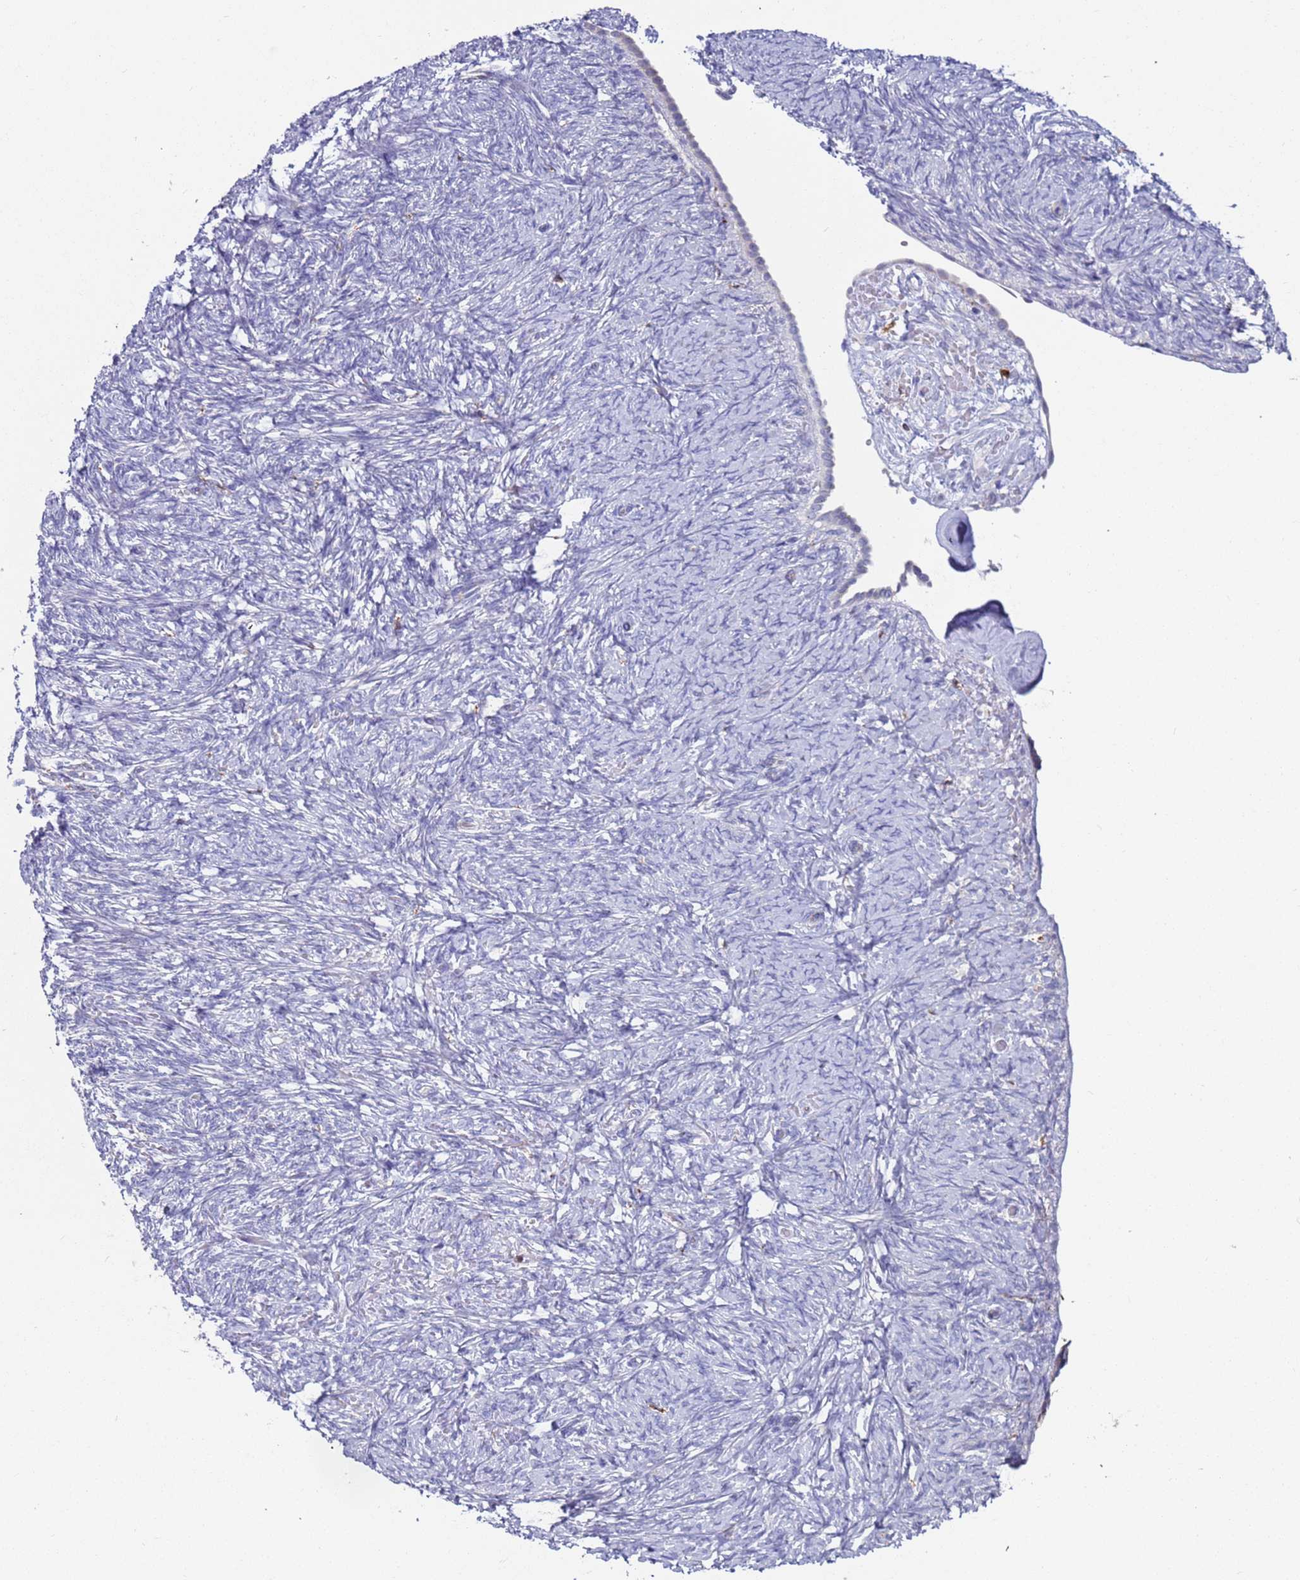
{"staining": {"intensity": "negative", "quantity": "none", "location": "none"}, "tissue": "ovary", "cell_type": "Follicle cells", "image_type": "normal", "snomed": [{"axis": "morphology", "description": "Normal tissue, NOS"}, {"axis": "topography", "description": "Ovary"}], "caption": "An IHC image of benign ovary is shown. There is no staining in follicle cells of ovary. (DAB (3,3'-diaminobenzidine) IHC with hematoxylin counter stain).", "gene": "GREB1L", "patient": {"sex": "female", "age": 41}}